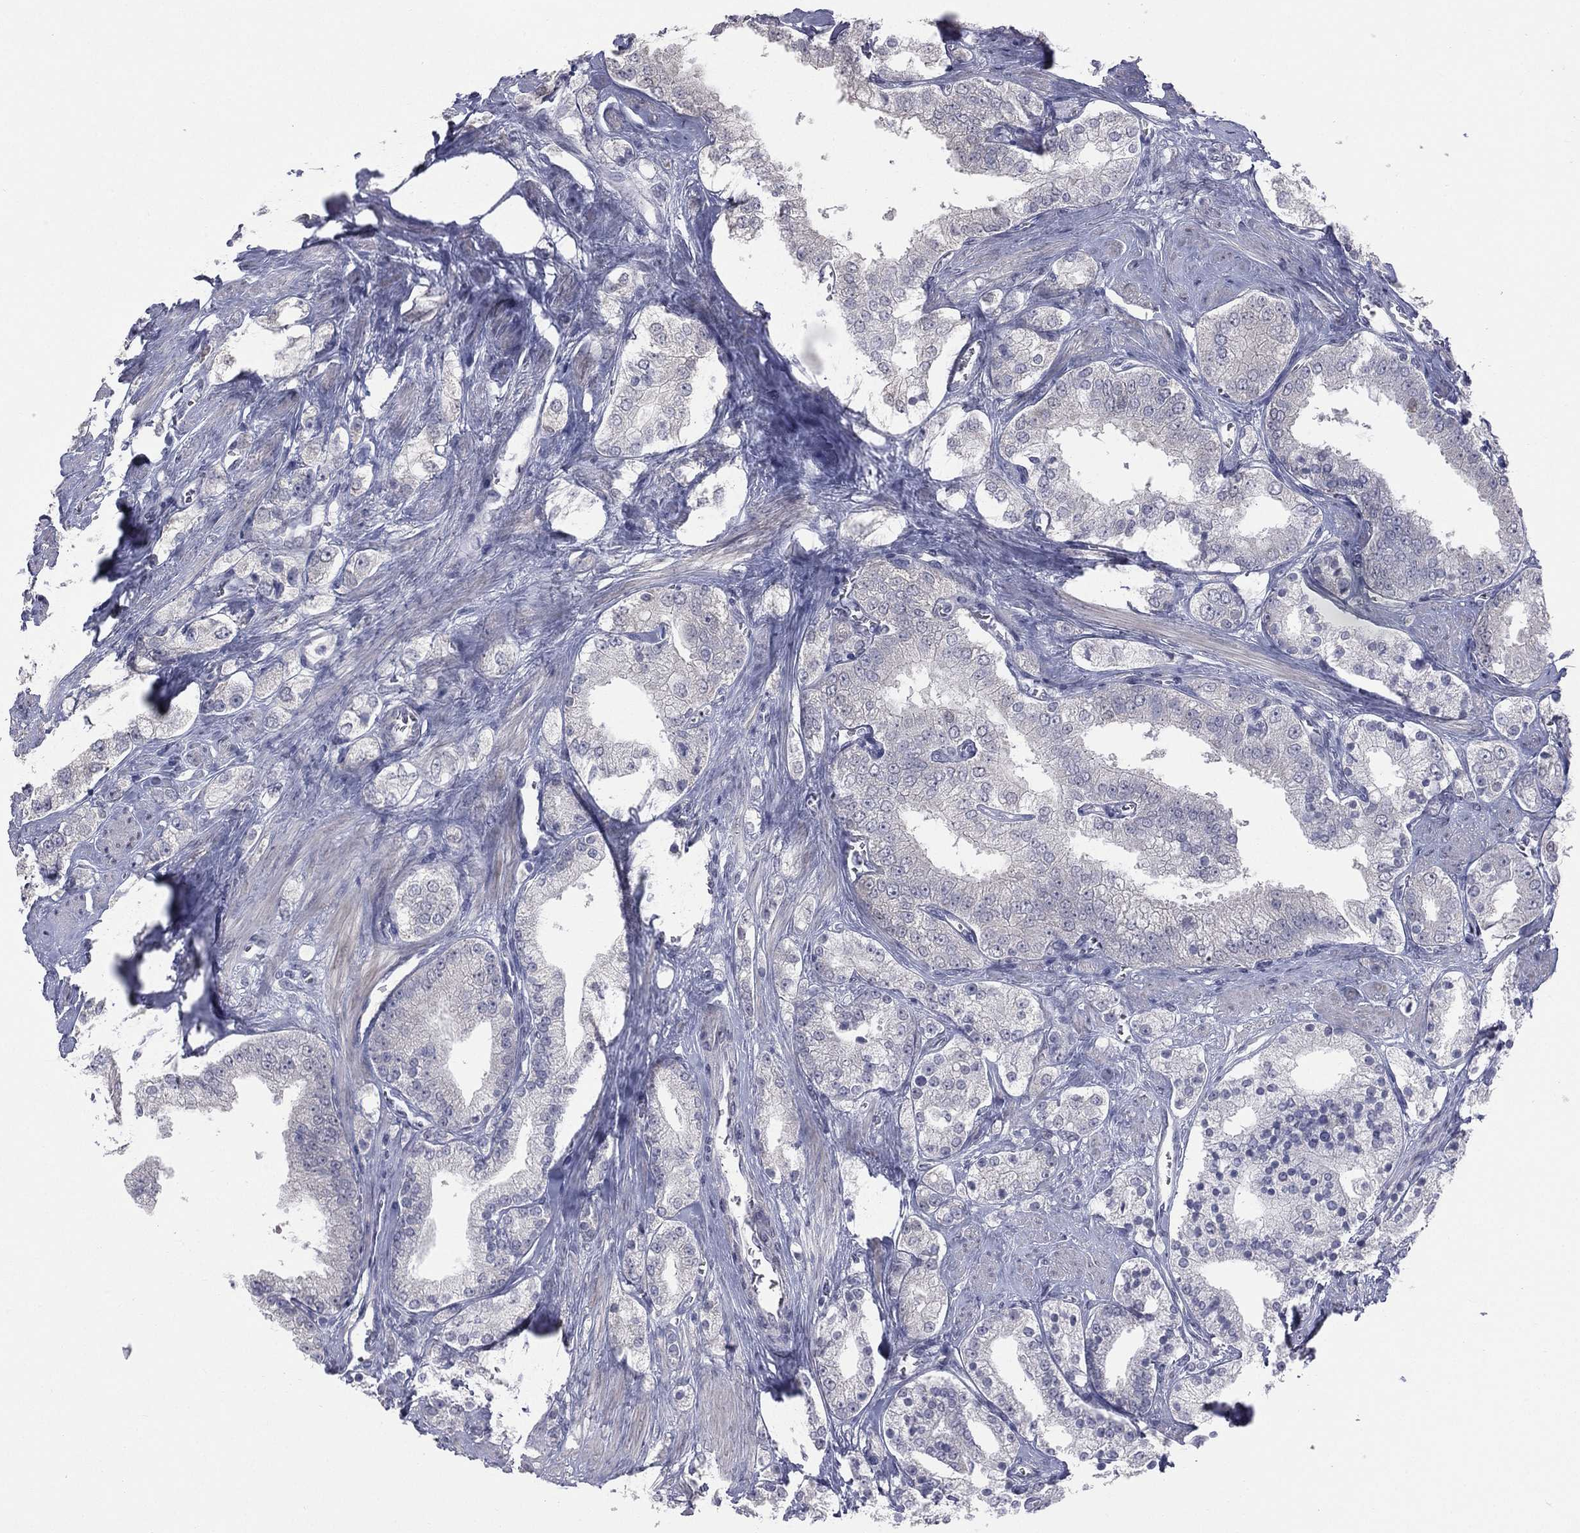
{"staining": {"intensity": "negative", "quantity": "none", "location": "none"}, "tissue": "prostate cancer", "cell_type": "Tumor cells", "image_type": "cancer", "snomed": [{"axis": "morphology", "description": "Adenocarcinoma, NOS"}, {"axis": "topography", "description": "Prostate and seminal vesicle, NOS"}, {"axis": "topography", "description": "Prostate"}], "caption": "Tumor cells are negative for protein expression in human prostate cancer (adenocarcinoma).", "gene": "DMKN", "patient": {"sex": "male", "age": 67}}